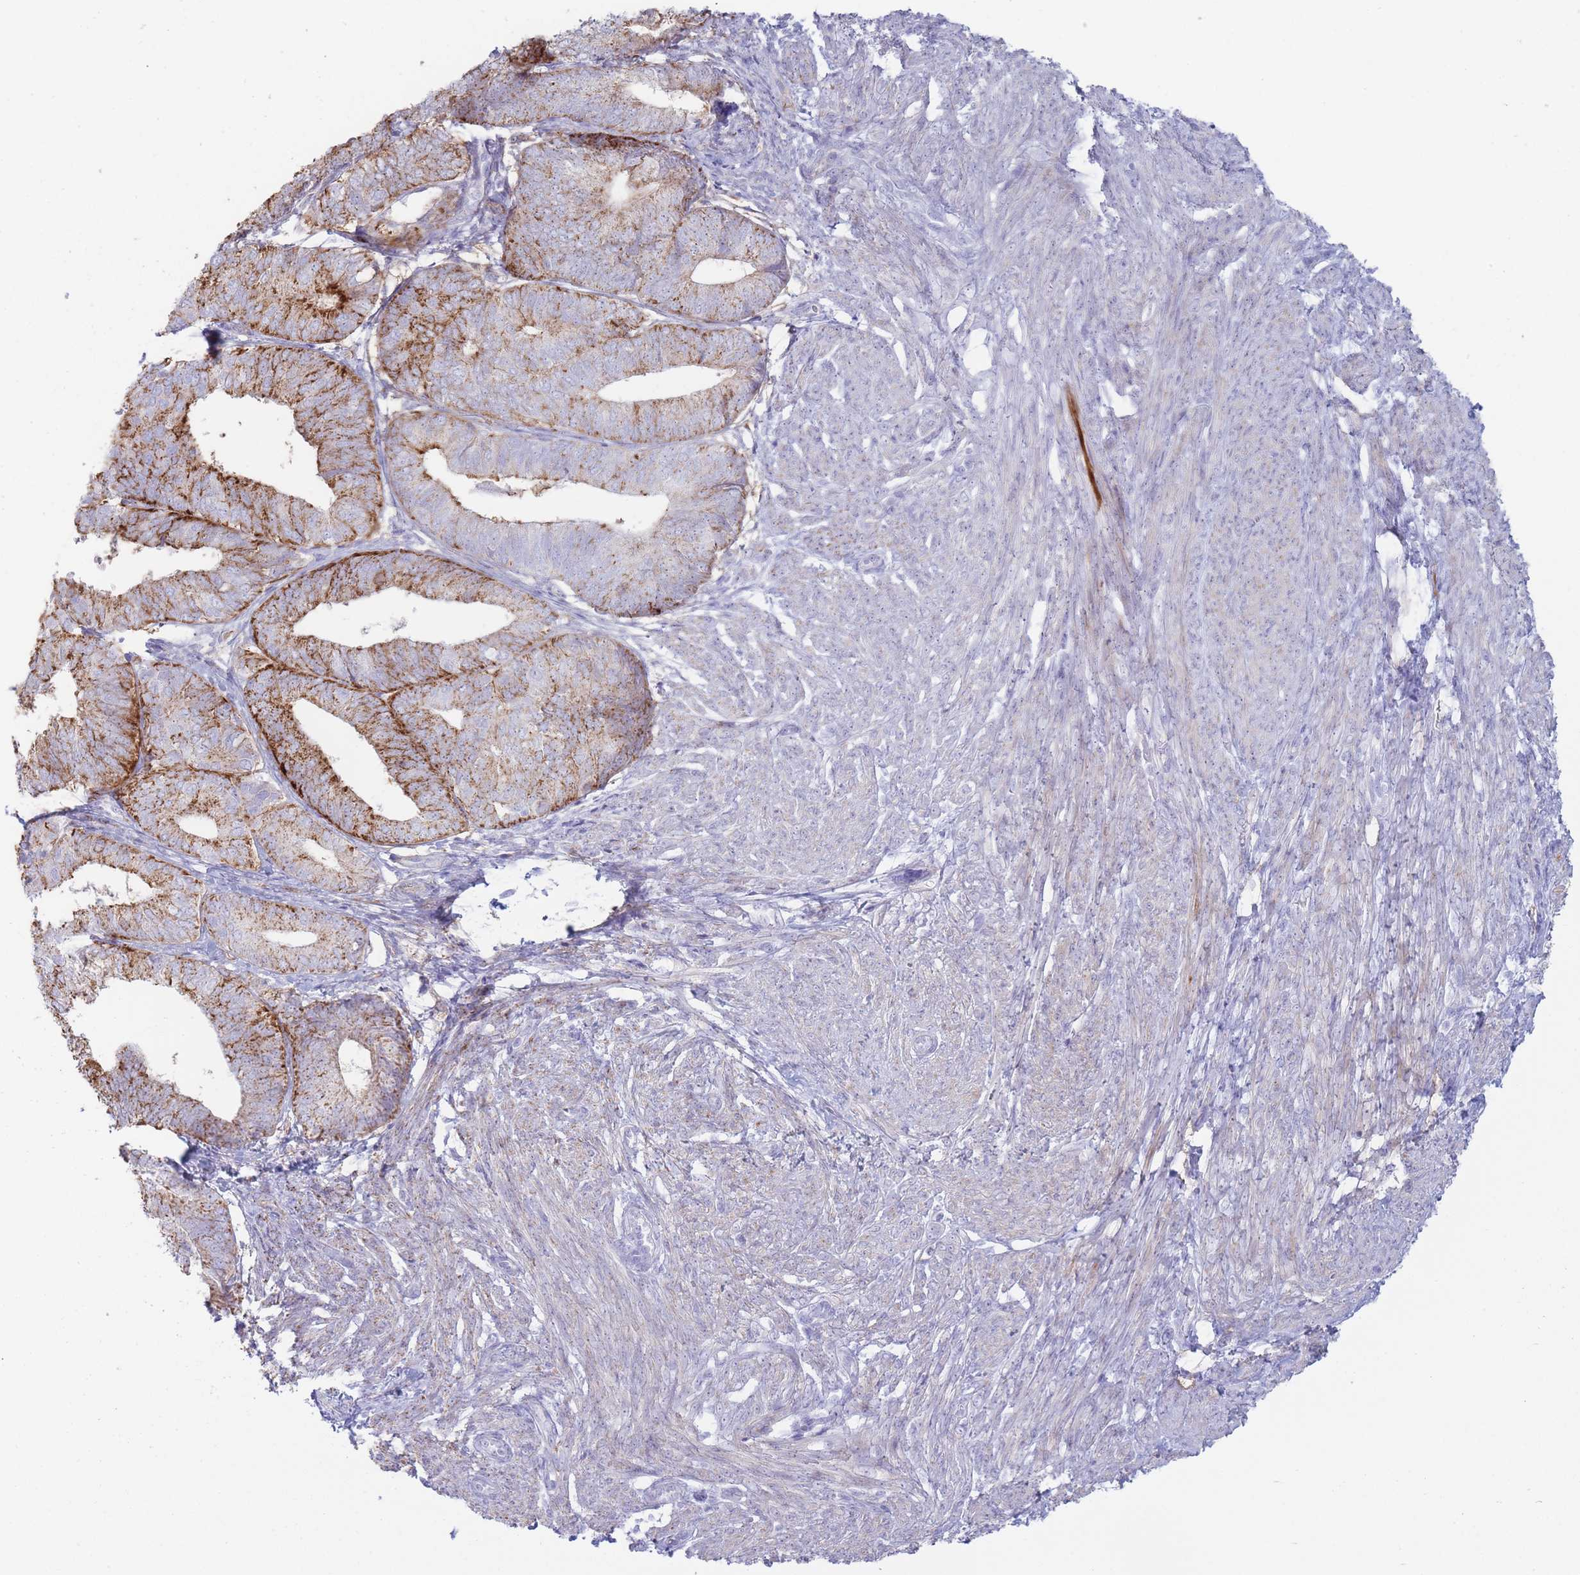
{"staining": {"intensity": "strong", "quantity": "25%-75%", "location": "cytoplasmic/membranous"}, "tissue": "endometrial cancer", "cell_type": "Tumor cells", "image_type": "cancer", "snomed": [{"axis": "morphology", "description": "Adenocarcinoma, NOS"}, {"axis": "topography", "description": "Endometrium"}], "caption": "Strong cytoplasmic/membranous staining for a protein is identified in approximately 25%-75% of tumor cells of endometrial cancer using immunohistochemistry.", "gene": "UTP14A", "patient": {"sex": "female", "age": 87}}